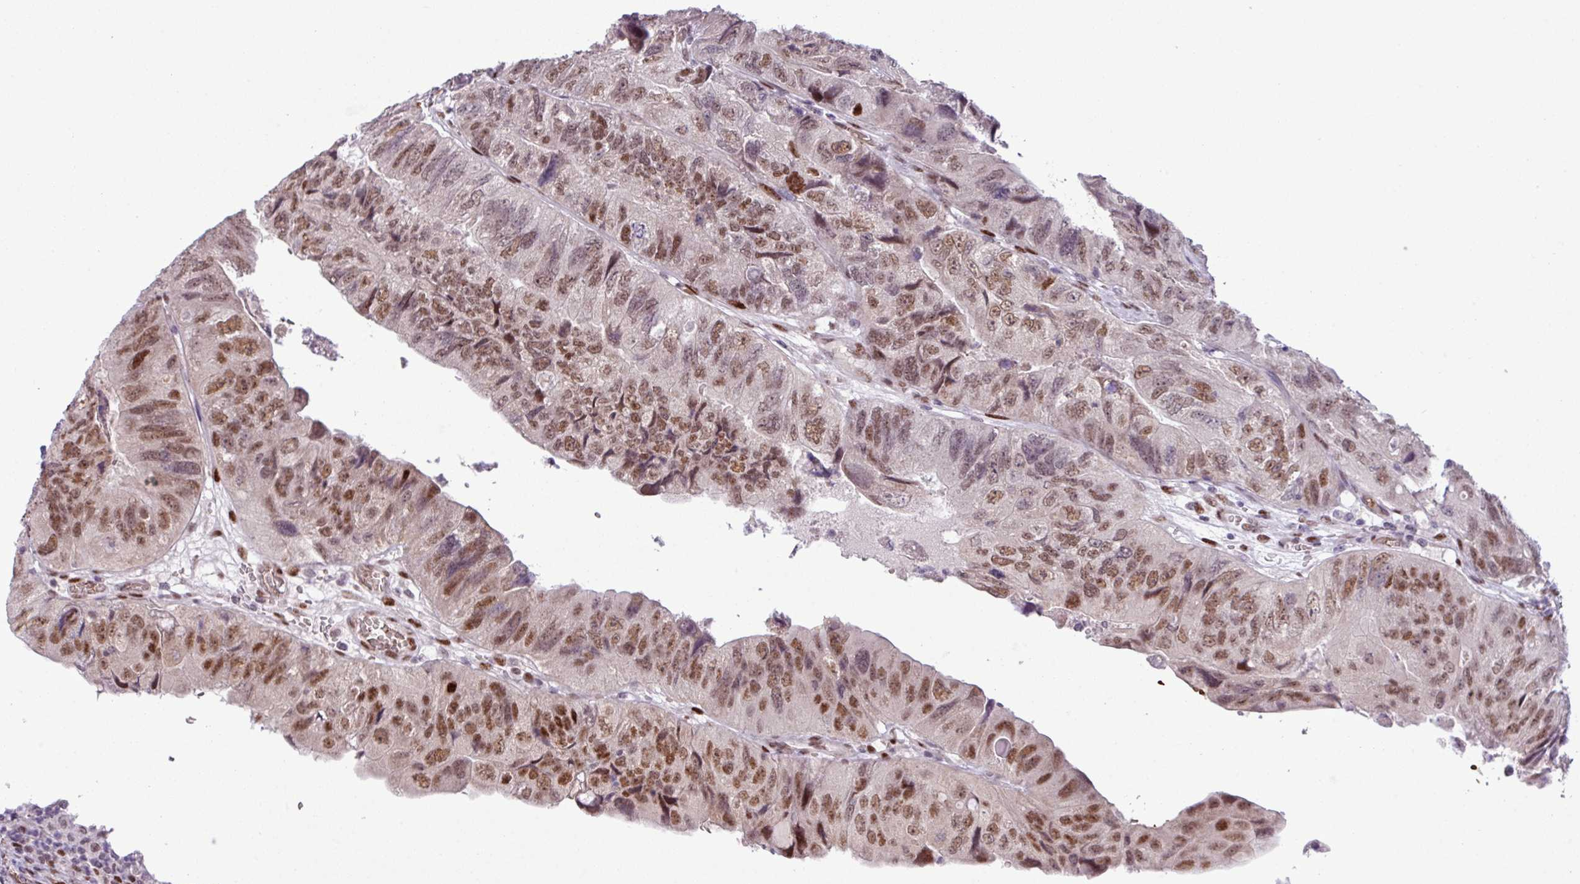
{"staining": {"intensity": "moderate", "quantity": ">75%", "location": "nuclear"}, "tissue": "colorectal cancer", "cell_type": "Tumor cells", "image_type": "cancer", "snomed": [{"axis": "morphology", "description": "Adenocarcinoma, NOS"}, {"axis": "topography", "description": "Rectum"}], "caption": "Immunohistochemistry histopathology image of colorectal cancer stained for a protein (brown), which shows medium levels of moderate nuclear staining in about >75% of tumor cells.", "gene": "PRDM5", "patient": {"sex": "male", "age": 63}}